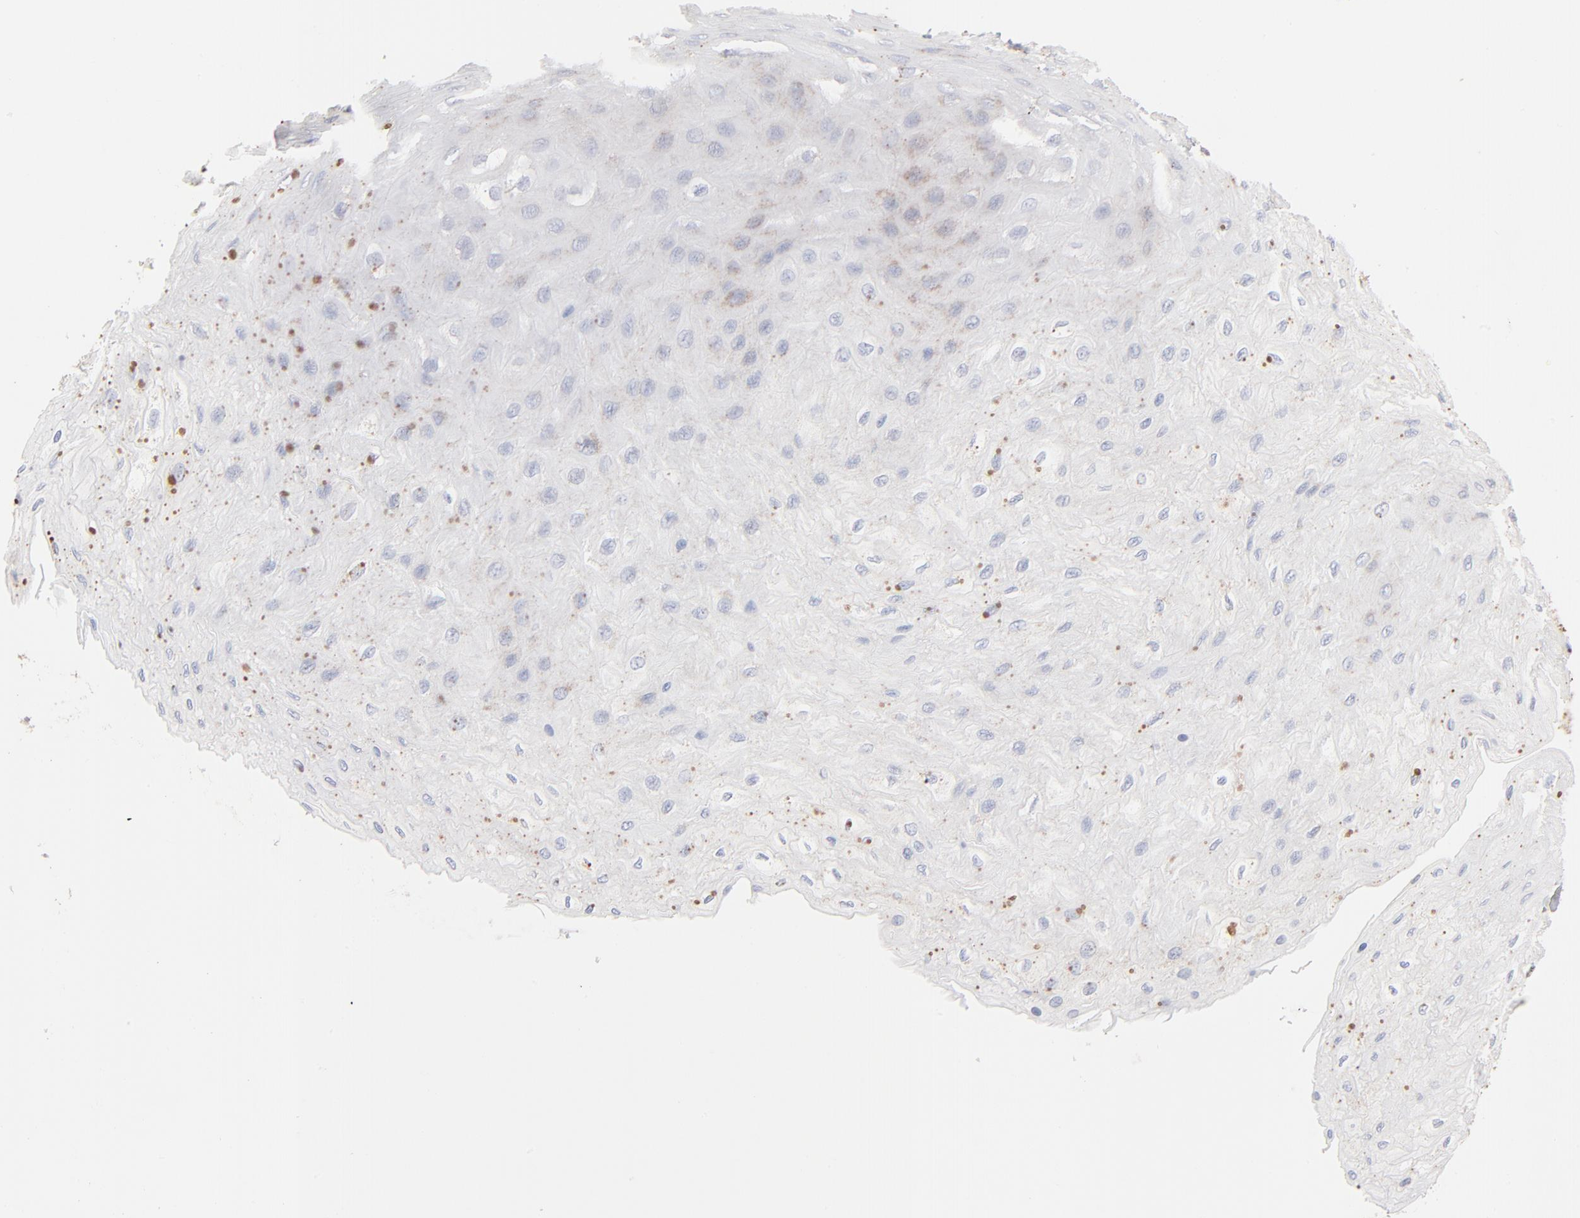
{"staining": {"intensity": "negative", "quantity": "none", "location": "none"}, "tissue": "esophagus", "cell_type": "Squamous epithelial cells", "image_type": "normal", "snomed": [{"axis": "morphology", "description": "Normal tissue, NOS"}, {"axis": "topography", "description": "Esophagus"}], "caption": "The immunohistochemistry (IHC) micrograph has no significant staining in squamous epithelial cells of esophagus.", "gene": "SPTB", "patient": {"sex": "female", "age": 72}}